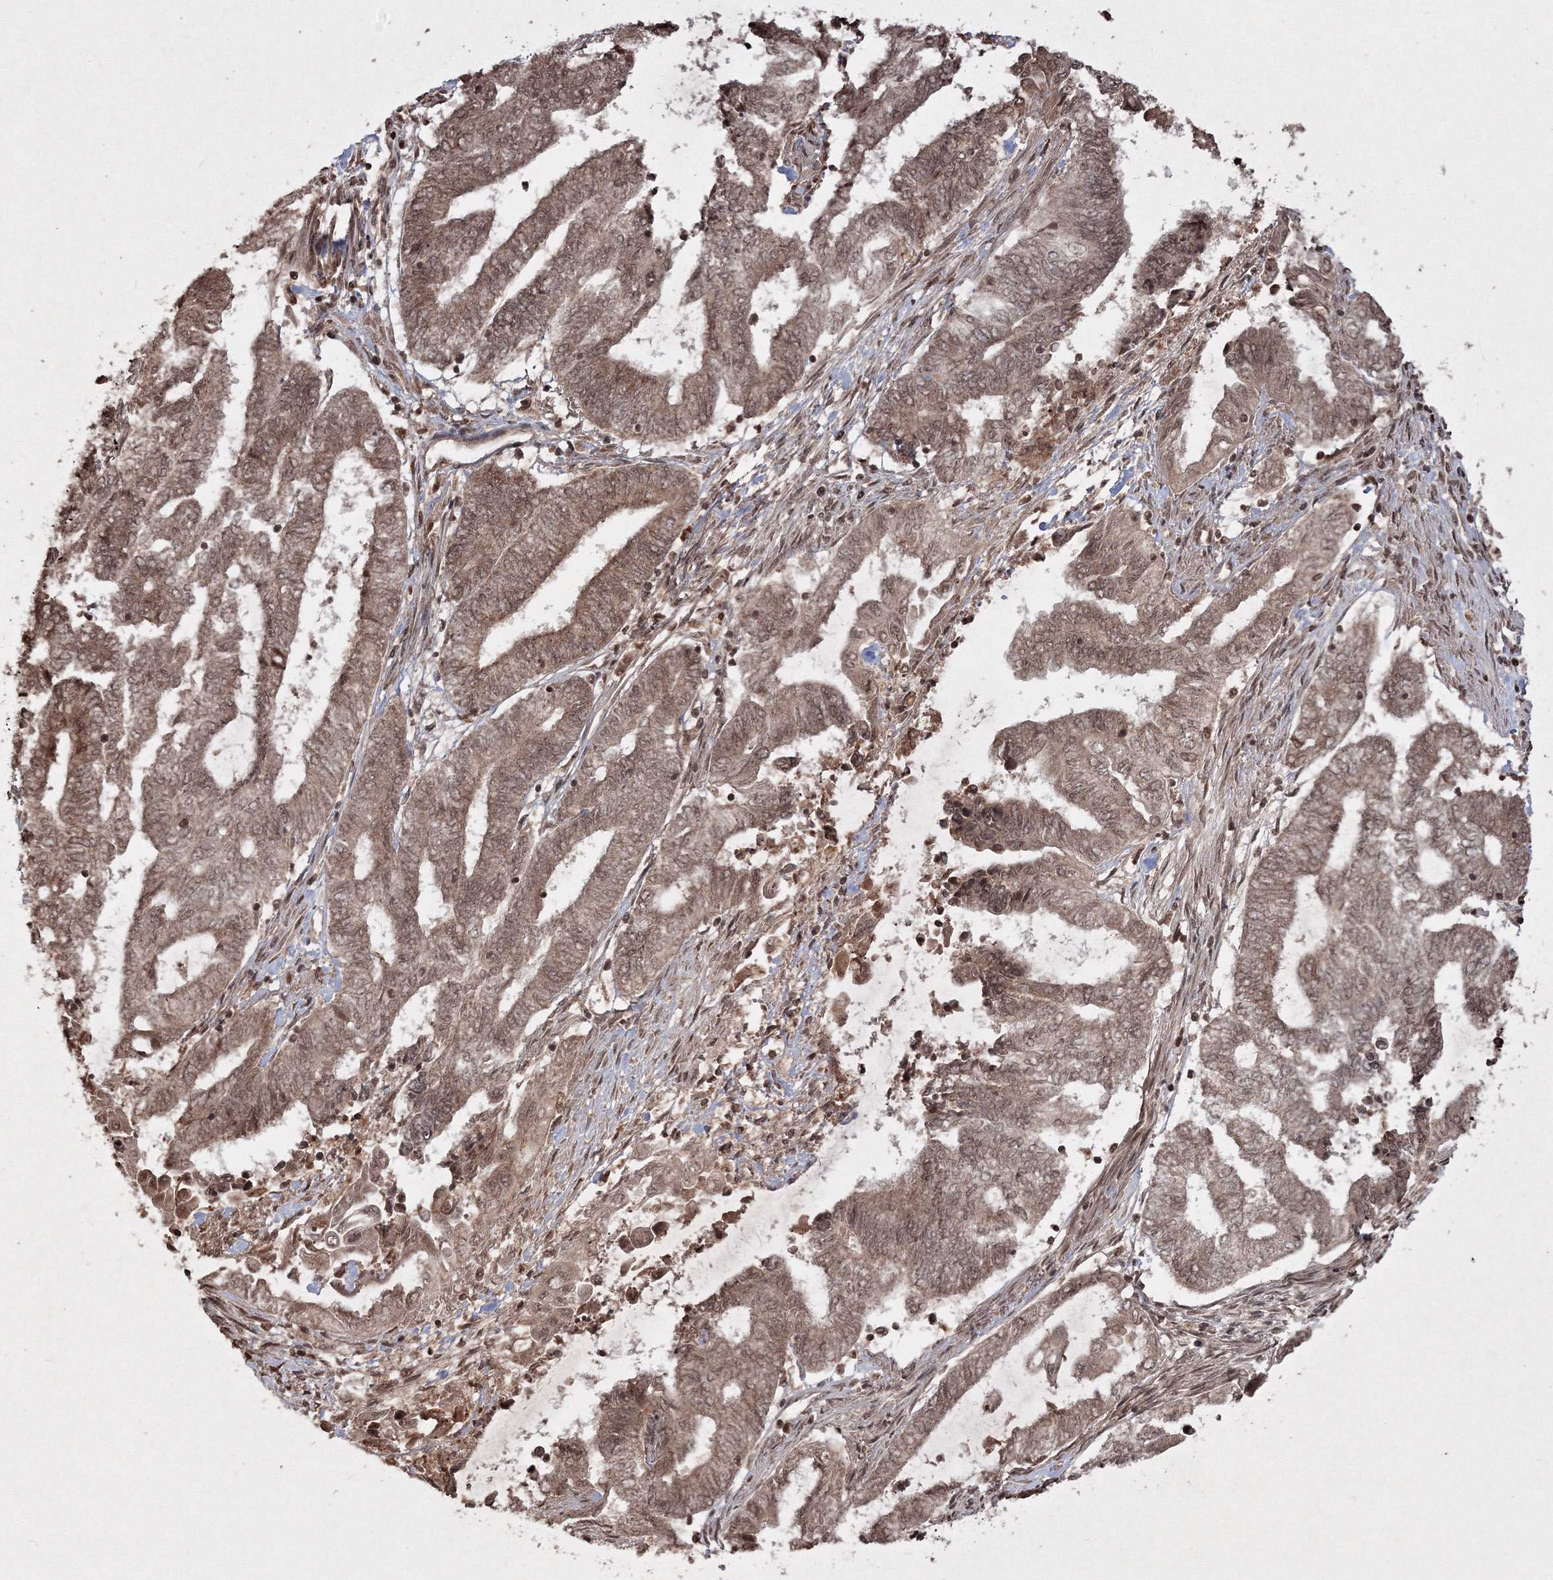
{"staining": {"intensity": "moderate", "quantity": ">75%", "location": "cytoplasmic/membranous,nuclear"}, "tissue": "endometrial cancer", "cell_type": "Tumor cells", "image_type": "cancer", "snomed": [{"axis": "morphology", "description": "Adenocarcinoma, NOS"}, {"axis": "topography", "description": "Uterus"}, {"axis": "topography", "description": "Endometrium"}], "caption": "Endometrial cancer (adenocarcinoma) stained with immunohistochemistry (IHC) demonstrates moderate cytoplasmic/membranous and nuclear expression in about >75% of tumor cells.", "gene": "PEX13", "patient": {"sex": "female", "age": 70}}